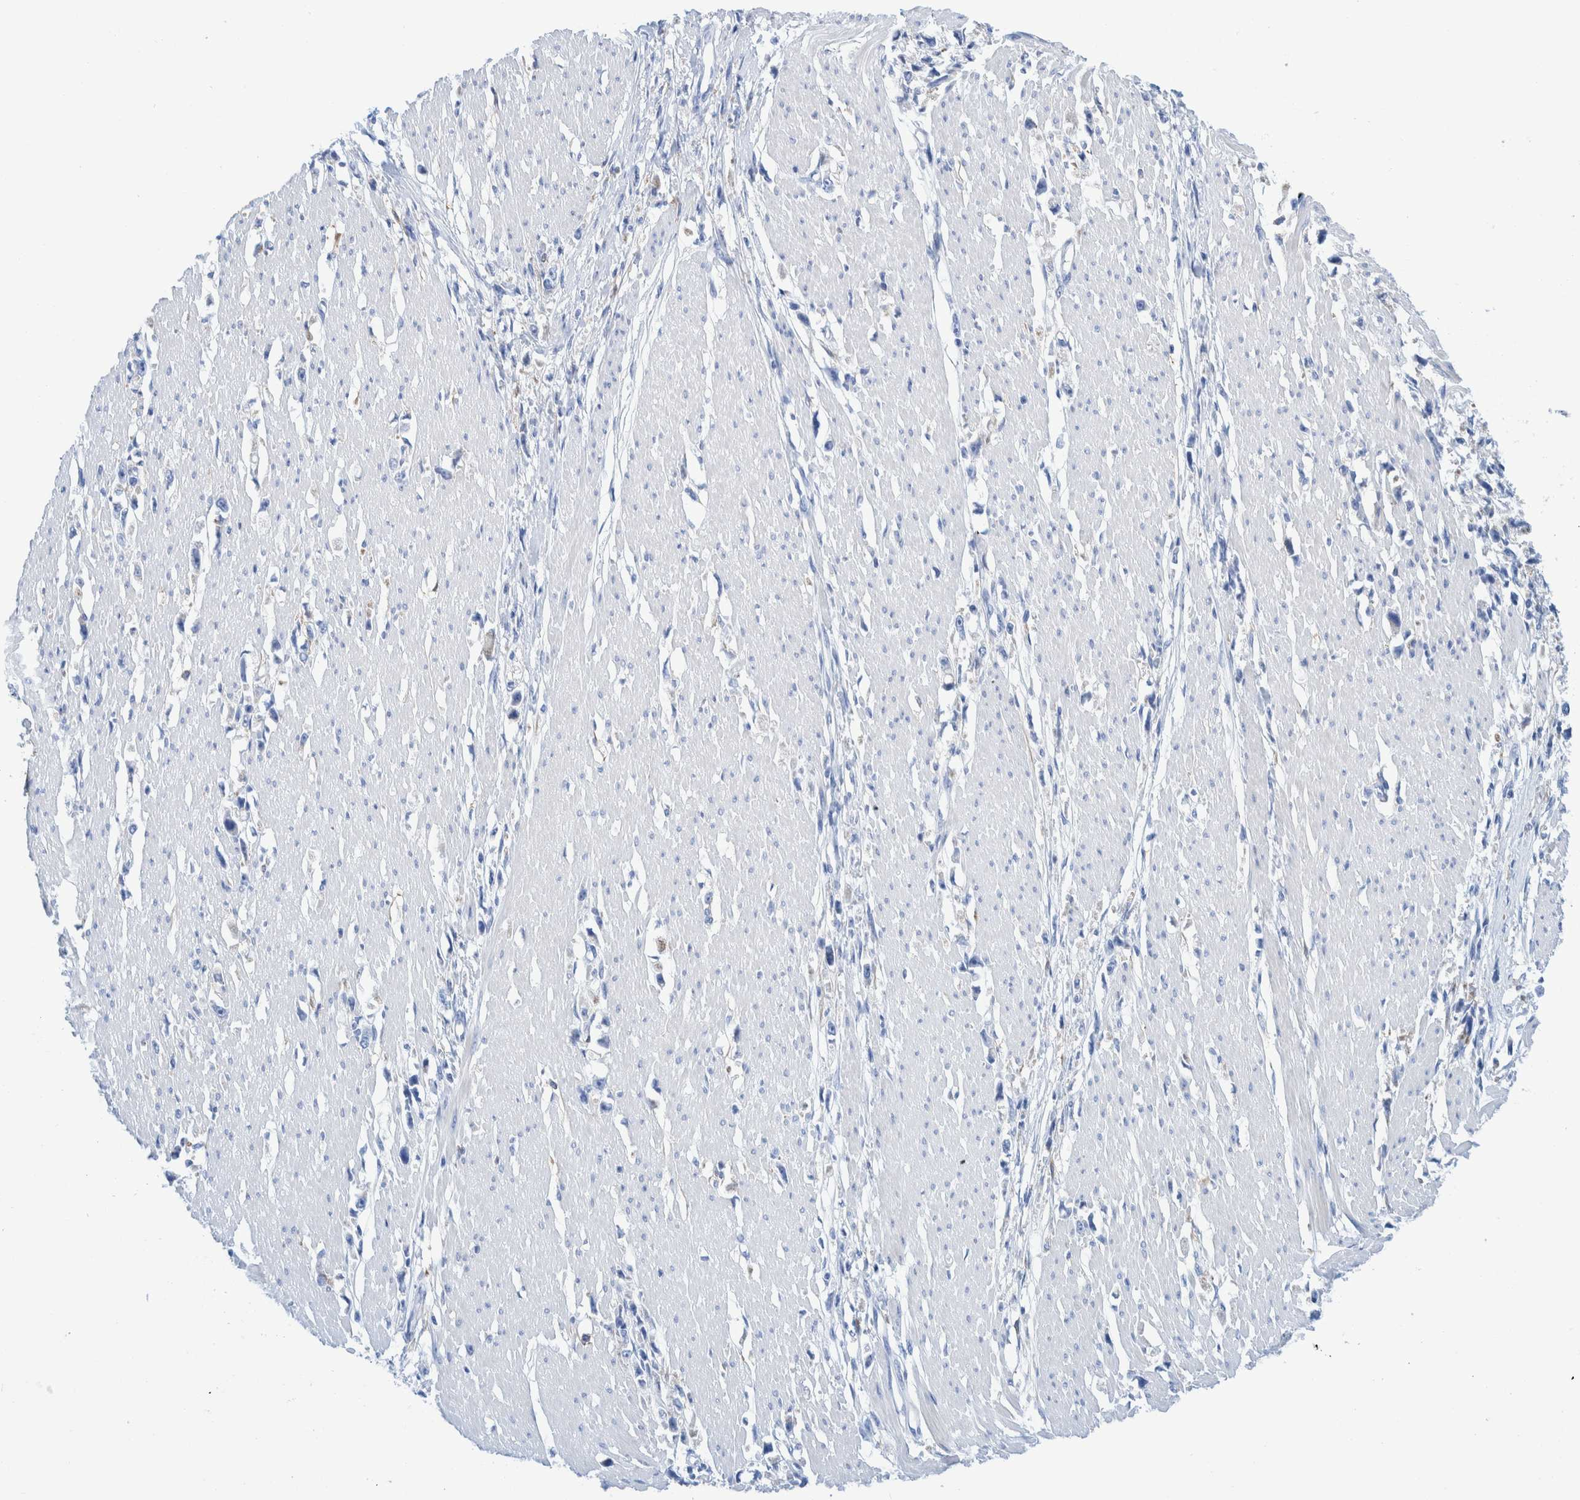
{"staining": {"intensity": "negative", "quantity": "none", "location": "none"}, "tissue": "stomach cancer", "cell_type": "Tumor cells", "image_type": "cancer", "snomed": [{"axis": "morphology", "description": "Adenocarcinoma, NOS"}, {"axis": "topography", "description": "Stomach"}], "caption": "Immunohistochemical staining of human stomach cancer (adenocarcinoma) demonstrates no significant expression in tumor cells.", "gene": "KRT14", "patient": {"sex": "female", "age": 59}}